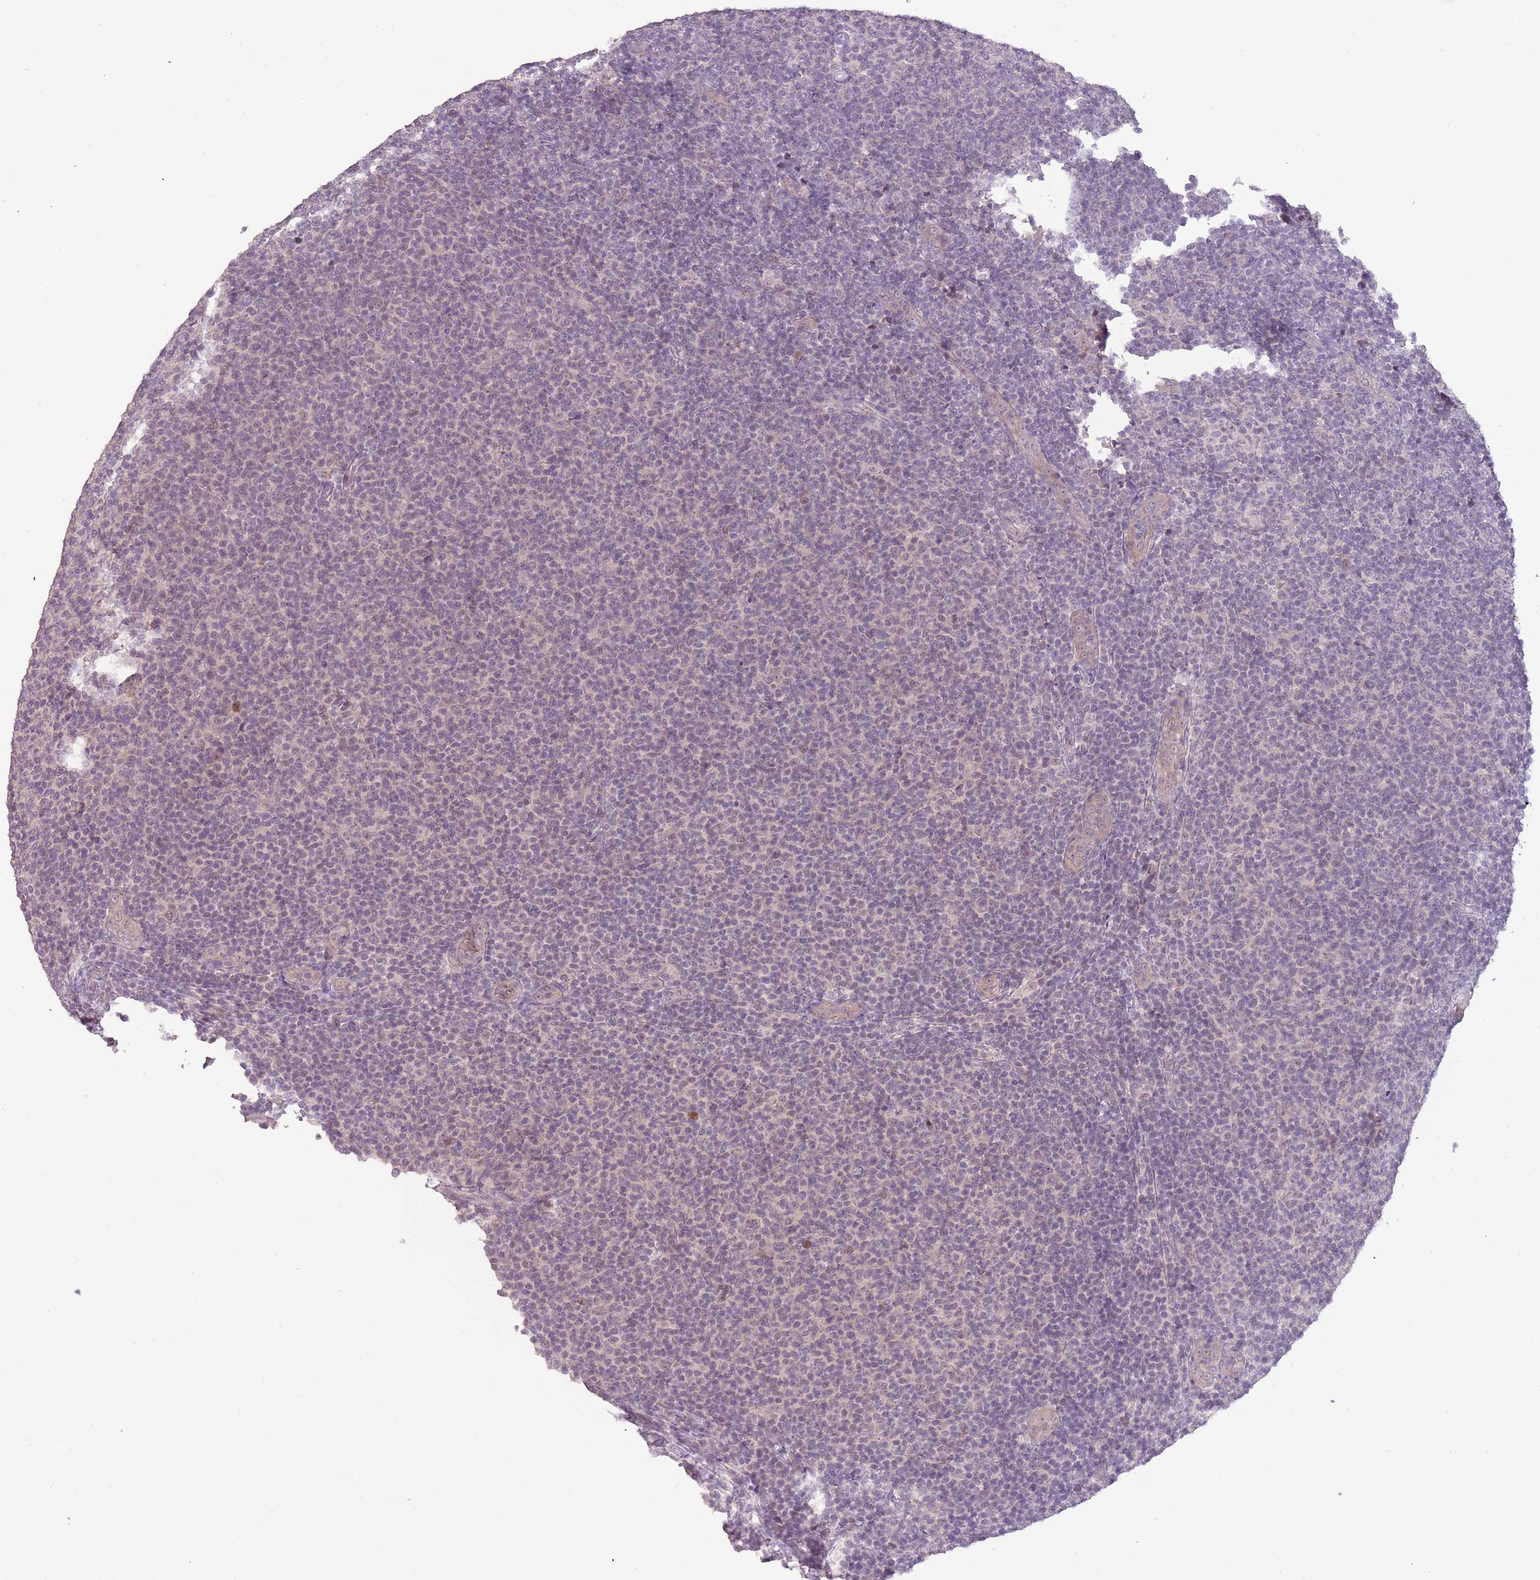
{"staining": {"intensity": "negative", "quantity": "none", "location": "none"}, "tissue": "lymphoma", "cell_type": "Tumor cells", "image_type": "cancer", "snomed": [{"axis": "morphology", "description": "Malignant lymphoma, non-Hodgkin's type, Low grade"}, {"axis": "topography", "description": "Lymph node"}], "caption": "Tumor cells are negative for protein expression in human malignant lymphoma, non-Hodgkin's type (low-grade). Nuclei are stained in blue.", "gene": "SHROOM3", "patient": {"sex": "male", "age": 66}}